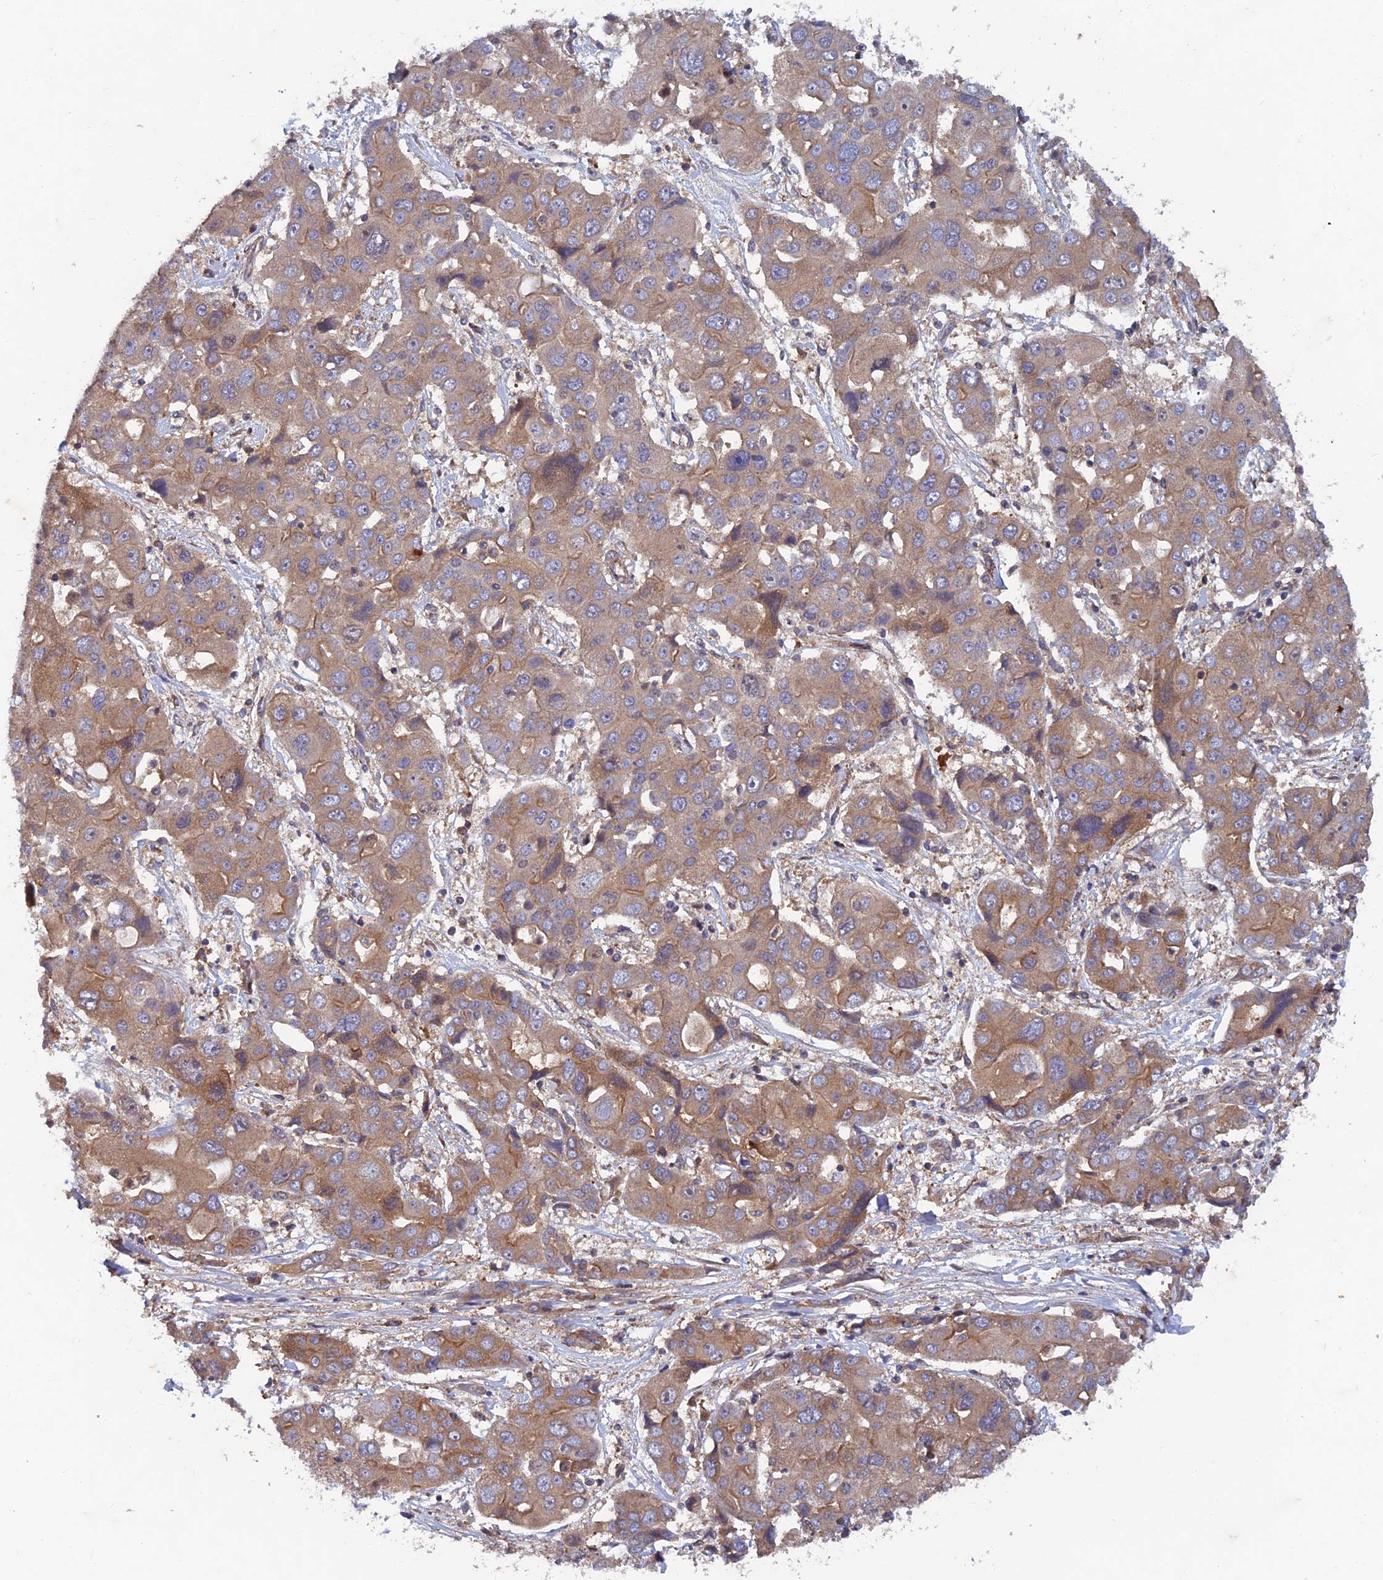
{"staining": {"intensity": "moderate", "quantity": ">75%", "location": "cytoplasmic/membranous"}, "tissue": "liver cancer", "cell_type": "Tumor cells", "image_type": "cancer", "snomed": [{"axis": "morphology", "description": "Cholangiocarcinoma"}, {"axis": "topography", "description": "Liver"}], "caption": "Protein expression by immunohistochemistry (IHC) demonstrates moderate cytoplasmic/membranous expression in about >75% of tumor cells in cholangiocarcinoma (liver).", "gene": "NCAPG", "patient": {"sex": "male", "age": 67}}